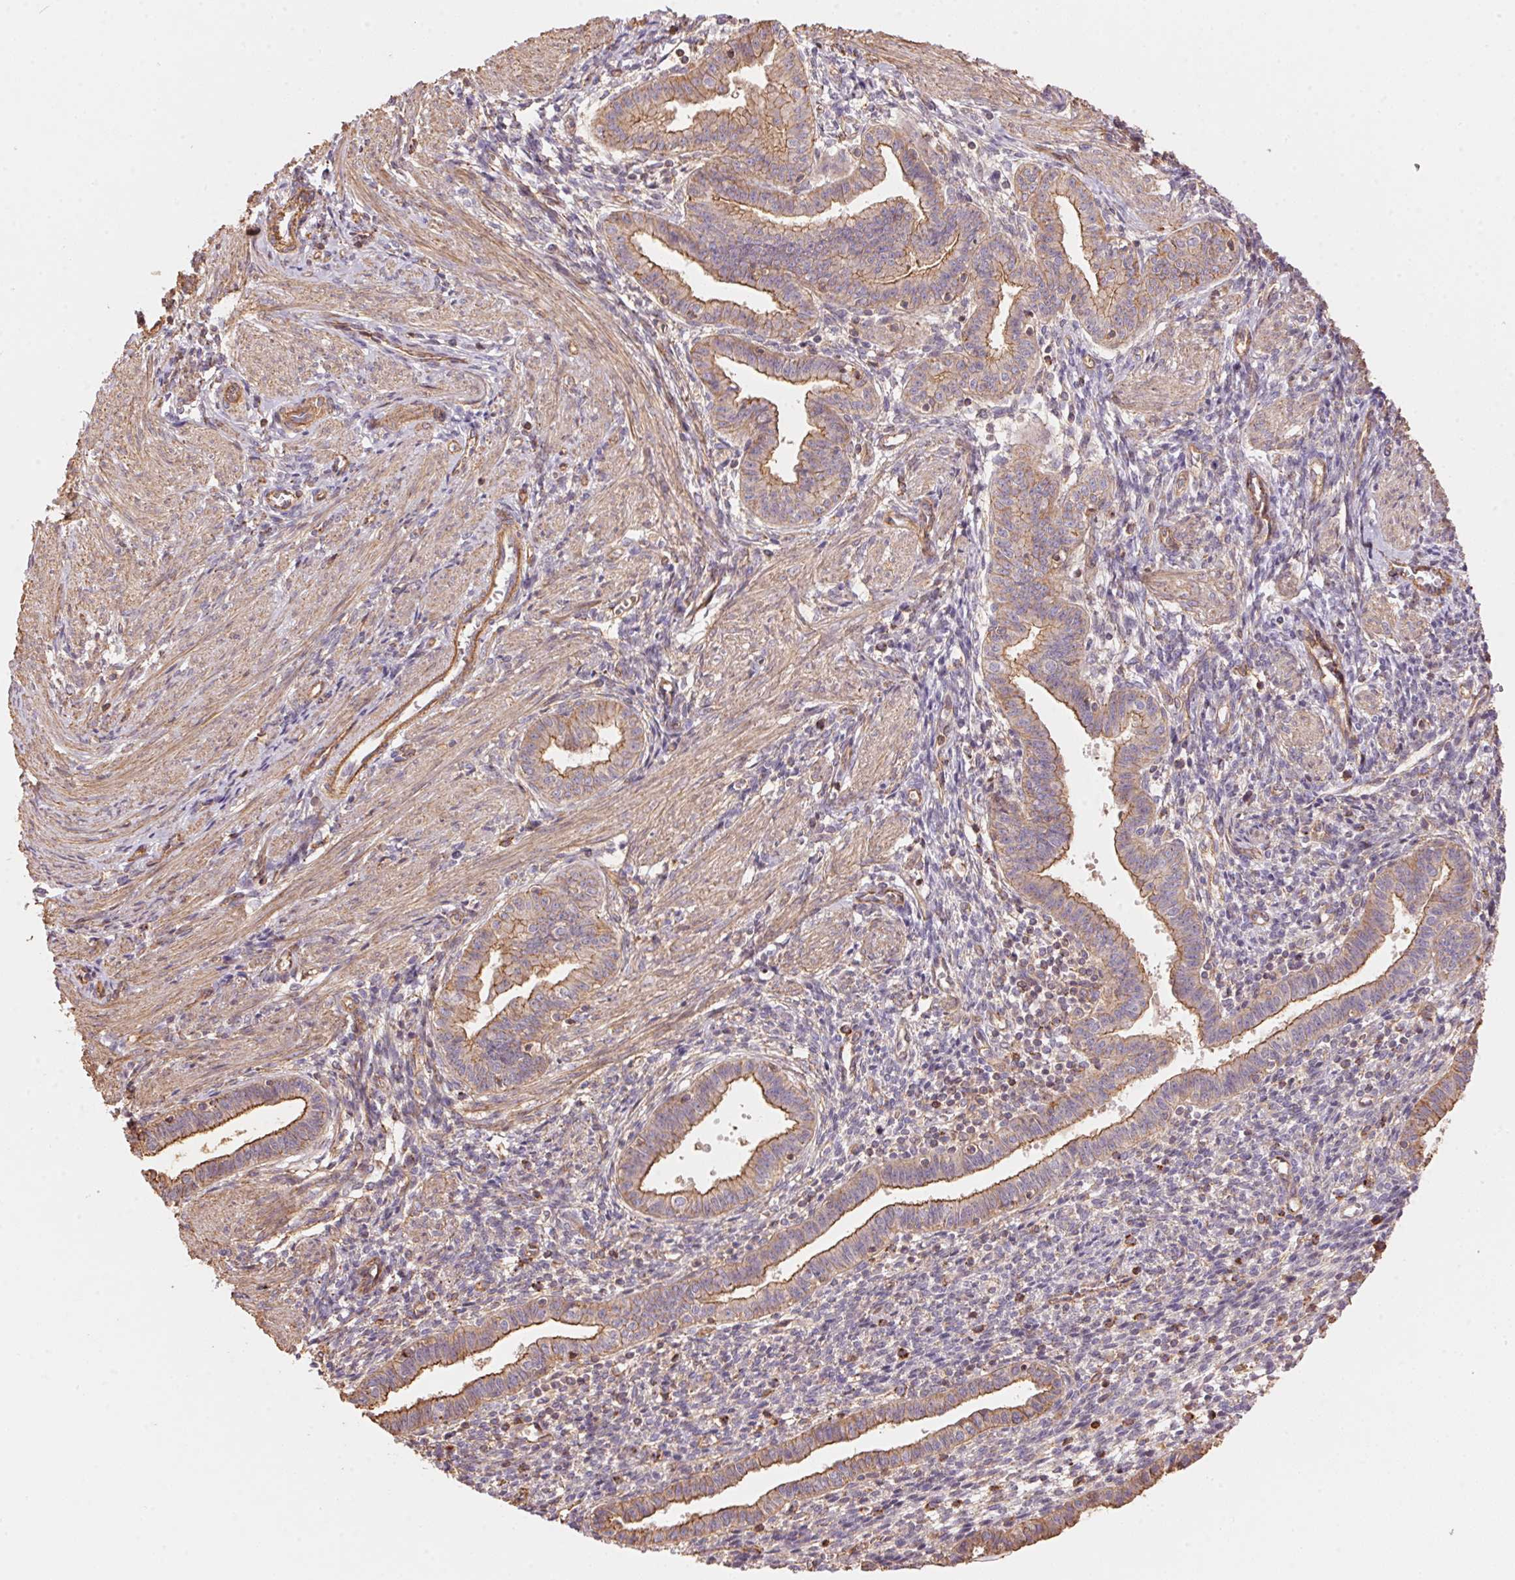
{"staining": {"intensity": "negative", "quantity": "none", "location": "none"}, "tissue": "endometrium", "cell_type": "Cells in endometrial stroma", "image_type": "normal", "snomed": [{"axis": "morphology", "description": "Normal tissue, NOS"}, {"axis": "topography", "description": "Endometrium"}], "caption": "The micrograph displays no significant expression in cells in endometrial stroma of endometrium.", "gene": "FRAS1", "patient": {"sex": "female", "age": 37}}